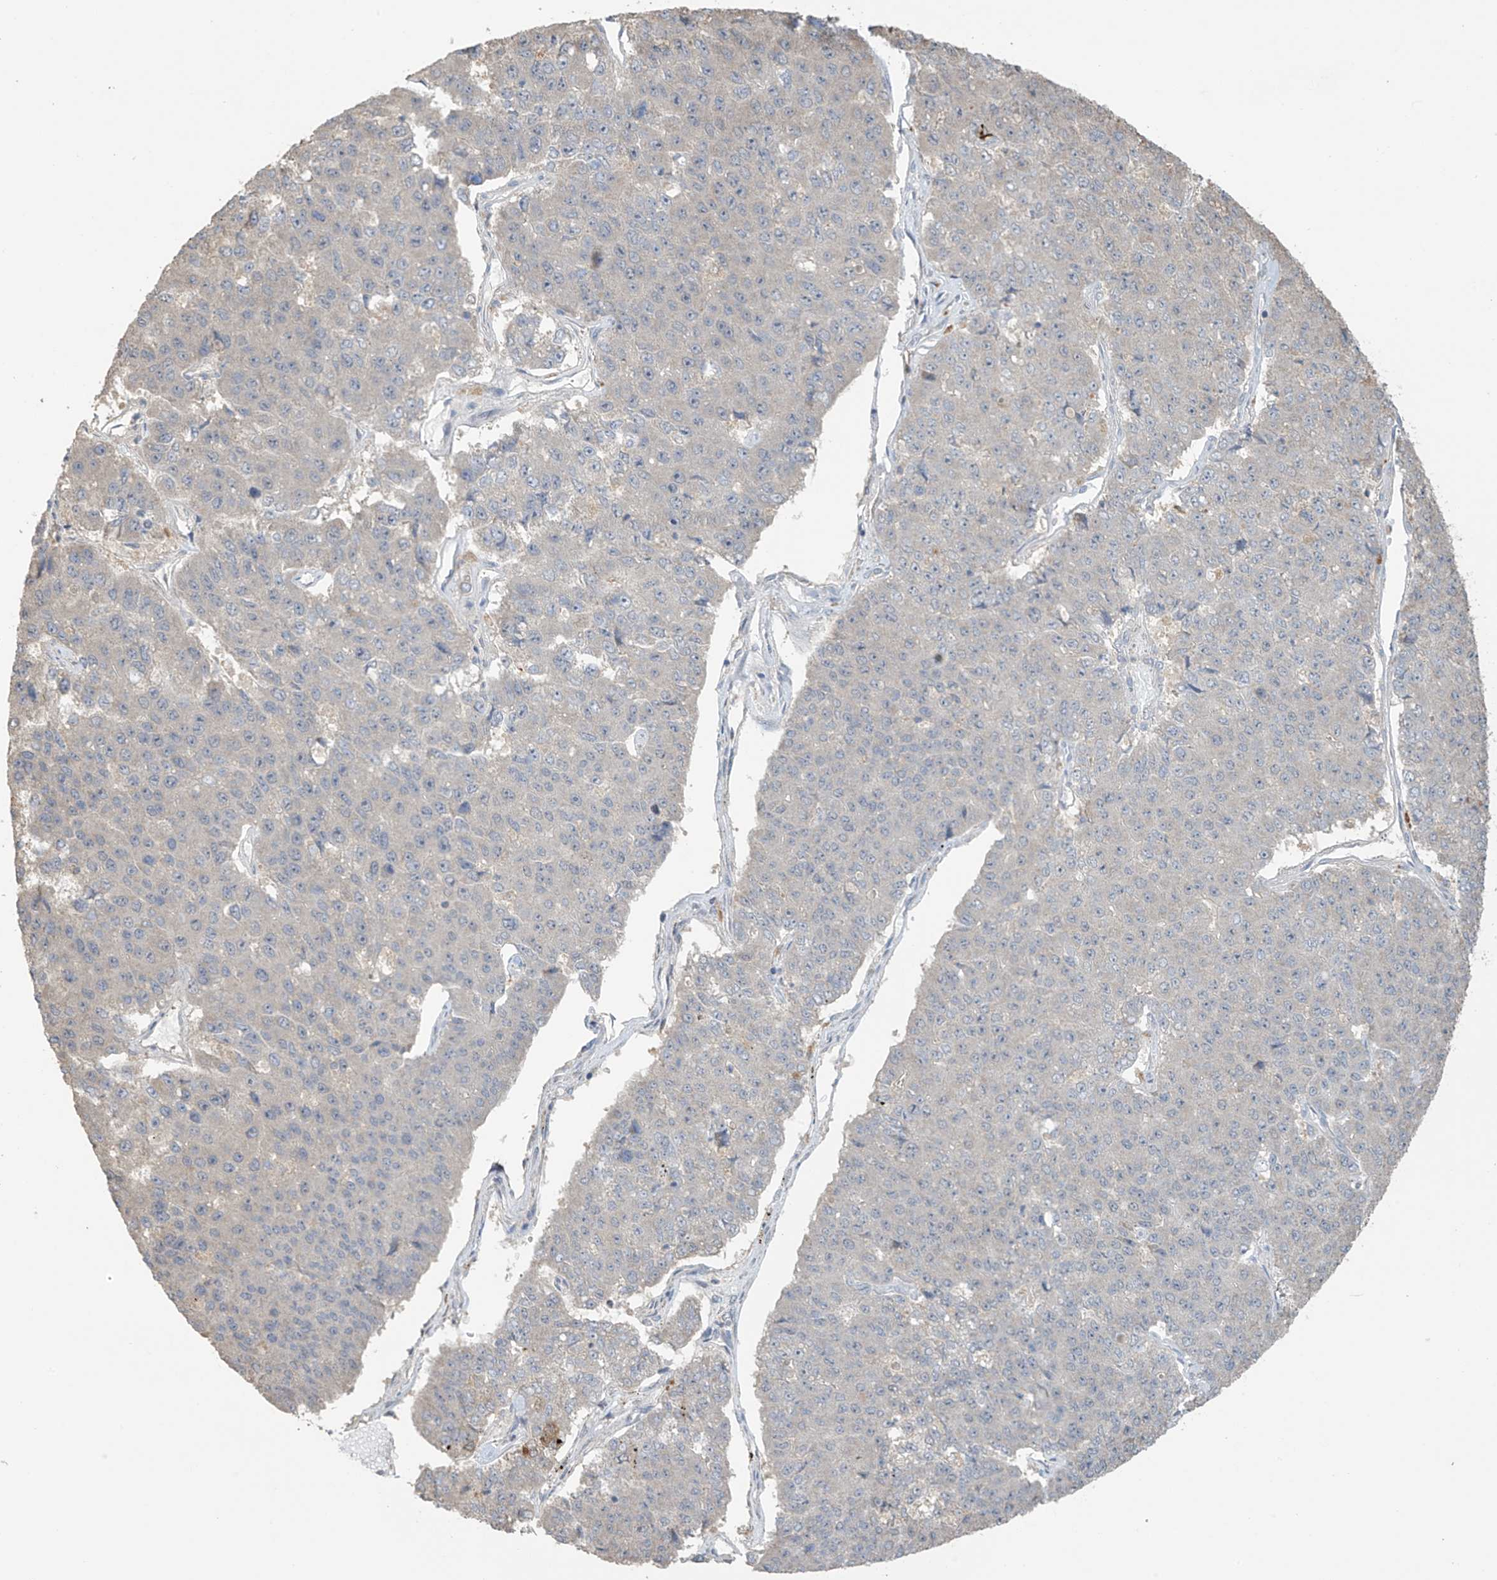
{"staining": {"intensity": "negative", "quantity": "none", "location": "none"}, "tissue": "pancreatic cancer", "cell_type": "Tumor cells", "image_type": "cancer", "snomed": [{"axis": "morphology", "description": "Adenocarcinoma, NOS"}, {"axis": "topography", "description": "Pancreas"}], "caption": "The histopathology image shows no staining of tumor cells in pancreatic cancer (adenocarcinoma). (Immunohistochemistry, brightfield microscopy, high magnification).", "gene": "SLFN14", "patient": {"sex": "male", "age": 50}}